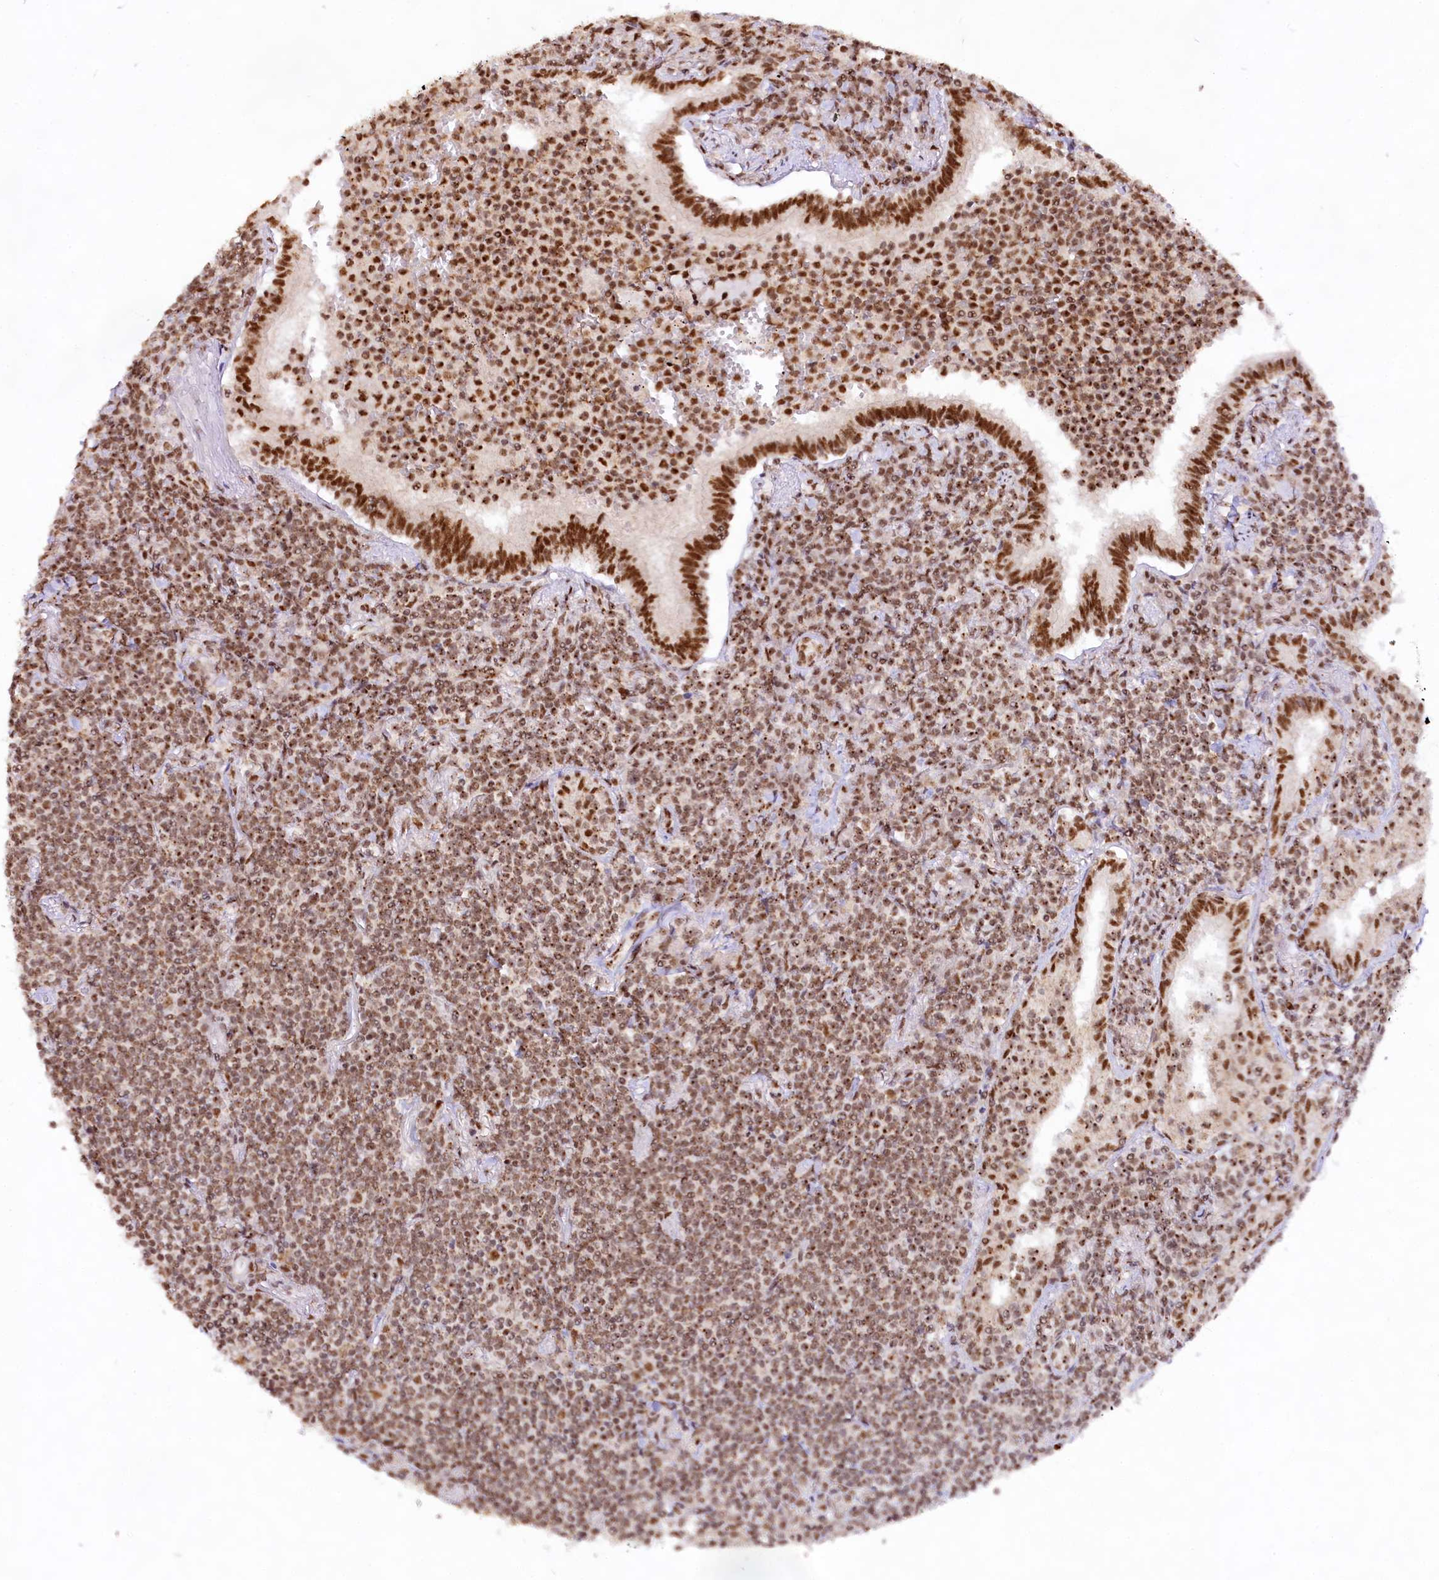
{"staining": {"intensity": "moderate", "quantity": ">75%", "location": "nuclear"}, "tissue": "lymphoma", "cell_type": "Tumor cells", "image_type": "cancer", "snomed": [{"axis": "morphology", "description": "Malignant lymphoma, non-Hodgkin's type, Low grade"}, {"axis": "topography", "description": "Lung"}], "caption": "Lymphoma stained for a protein reveals moderate nuclear positivity in tumor cells. The protein of interest is shown in brown color, while the nuclei are stained blue.", "gene": "HIRA", "patient": {"sex": "female", "age": 71}}